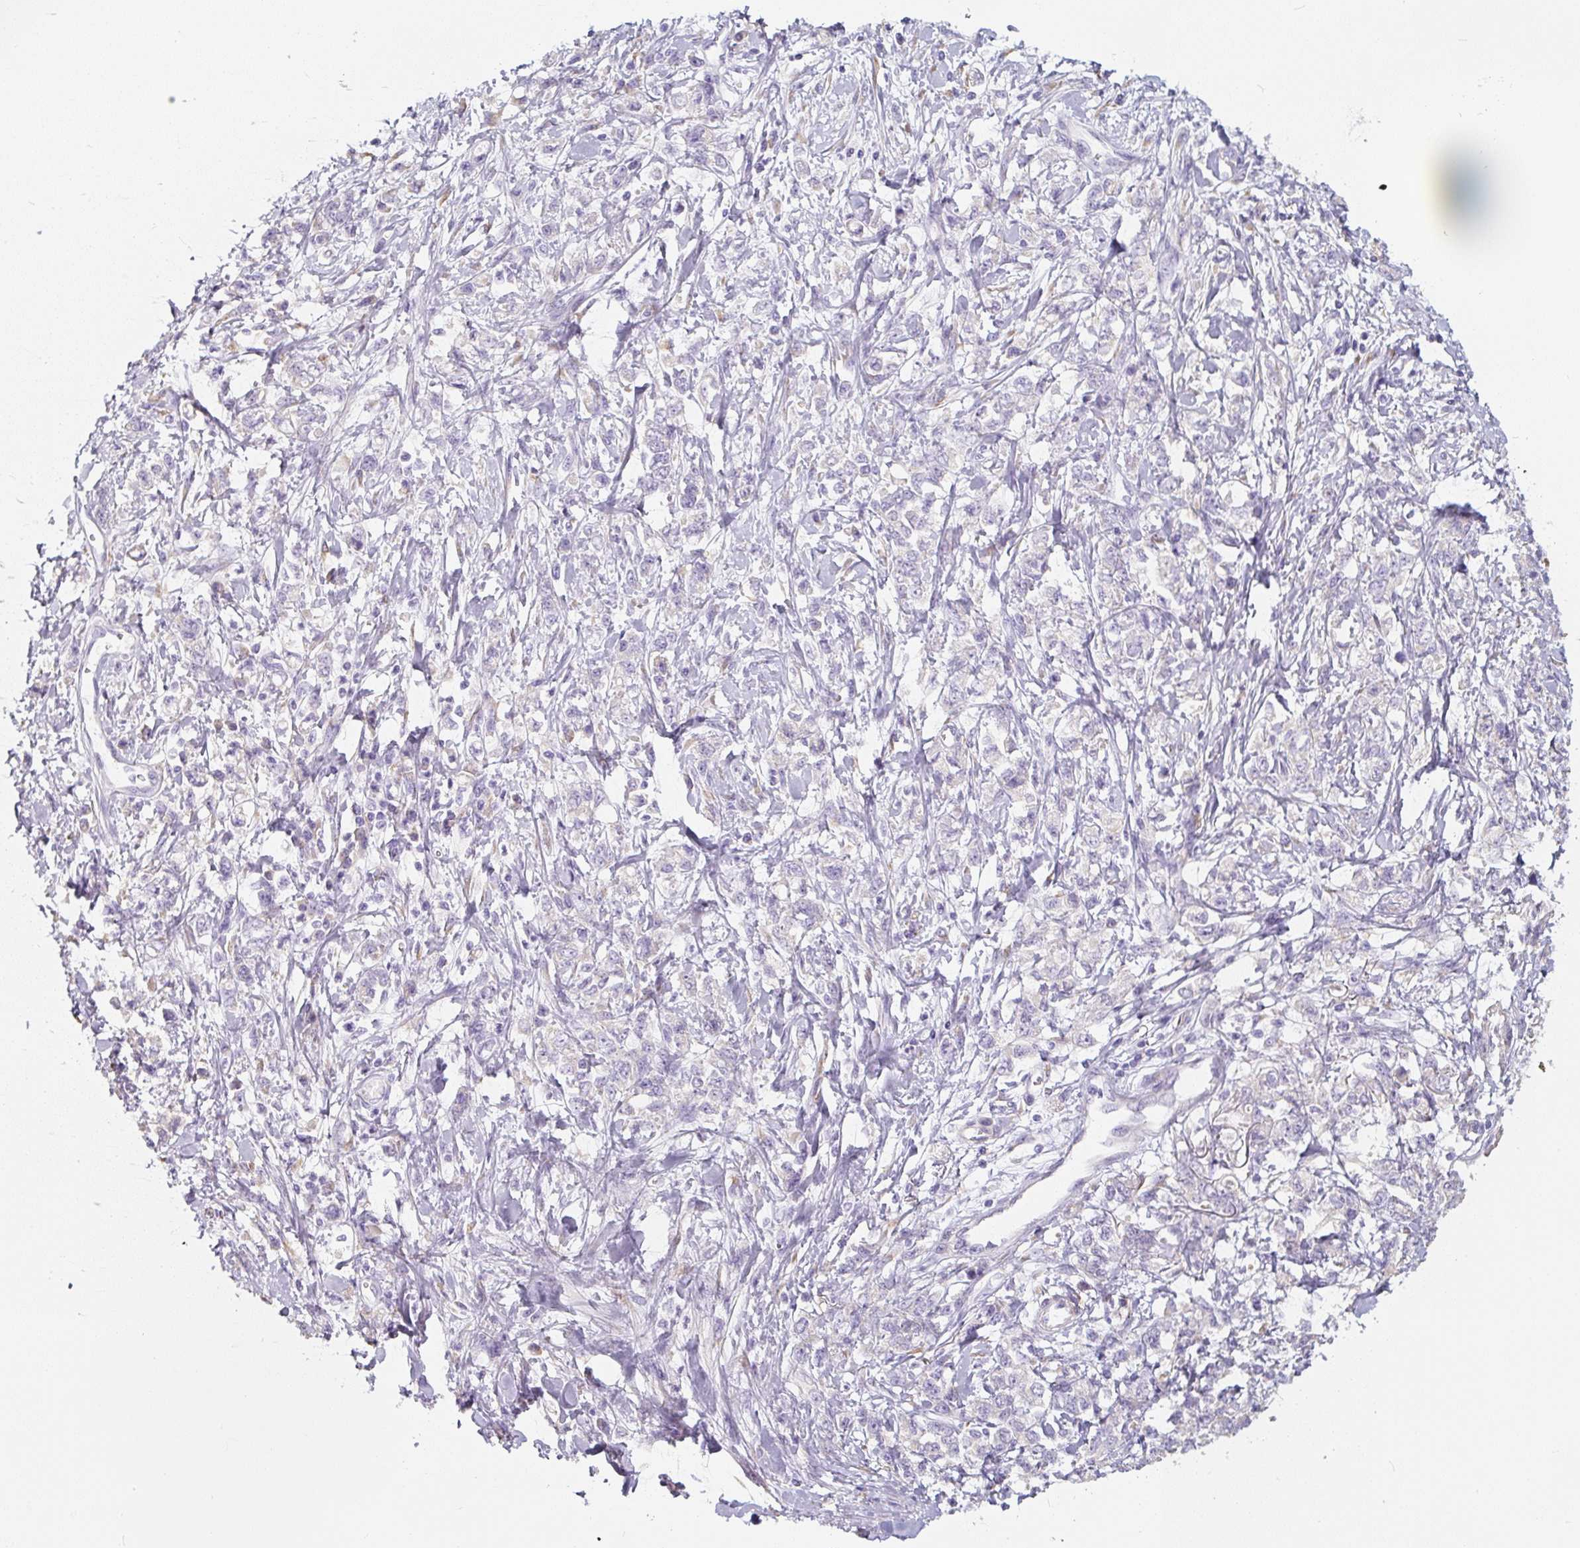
{"staining": {"intensity": "negative", "quantity": "none", "location": "none"}, "tissue": "stomach cancer", "cell_type": "Tumor cells", "image_type": "cancer", "snomed": [{"axis": "morphology", "description": "Adenocarcinoma, NOS"}, {"axis": "topography", "description": "Stomach"}], "caption": "Tumor cells show no significant protein staining in adenocarcinoma (stomach). The staining is performed using DAB brown chromogen with nuclei counter-stained in using hematoxylin.", "gene": "PWWP3B", "patient": {"sex": "female", "age": 76}}